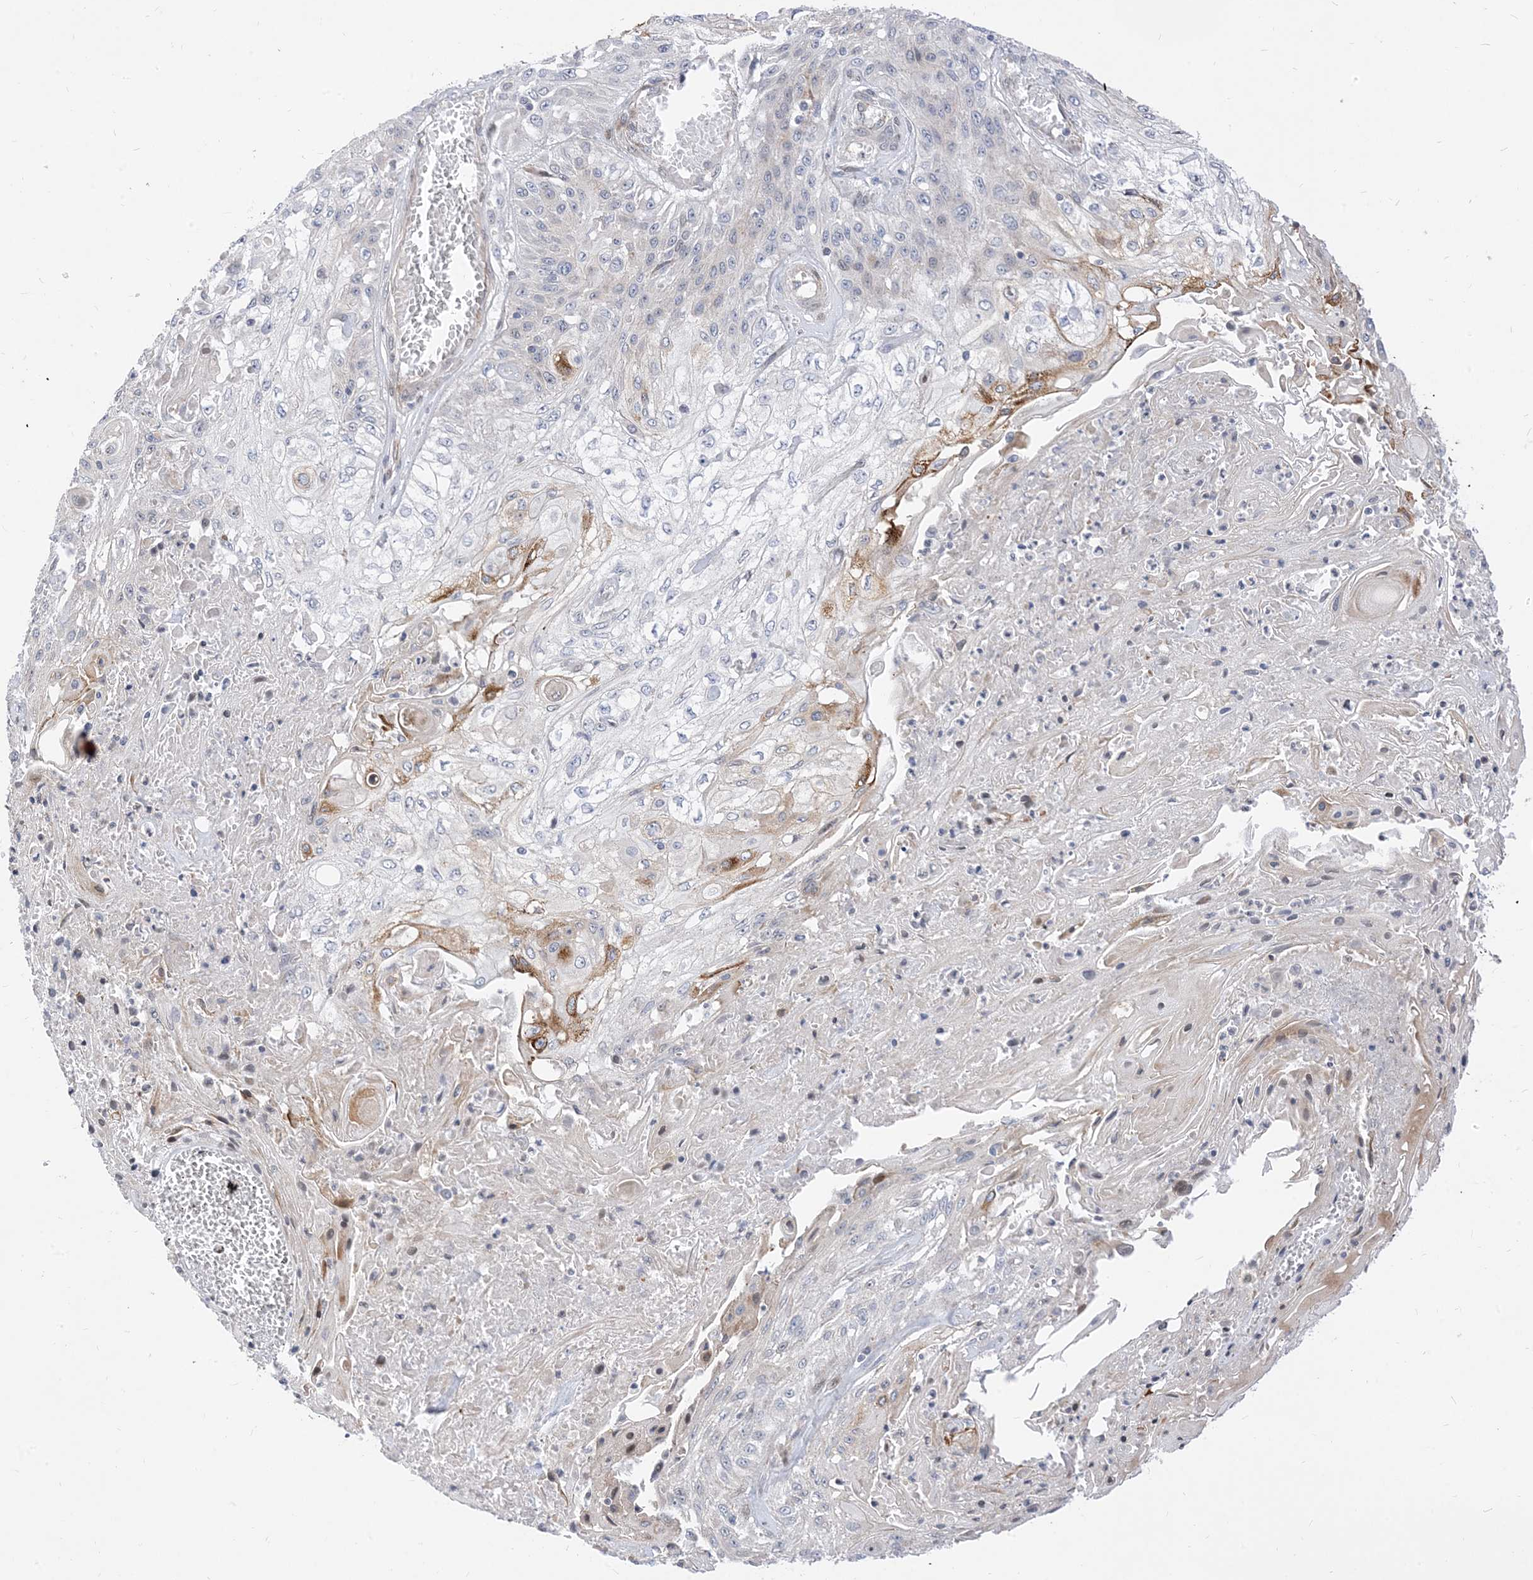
{"staining": {"intensity": "negative", "quantity": "none", "location": "none"}, "tissue": "skin cancer", "cell_type": "Tumor cells", "image_type": "cancer", "snomed": [{"axis": "morphology", "description": "Squamous cell carcinoma, NOS"}, {"axis": "morphology", "description": "Squamous cell carcinoma, metastatic, NOS"}, {"axis": "topography", "description": "Skin"}, {"axis": "topography", "description": "Lymph node"}], "caption": "A photomicrograph of human metastatic squamous cell carcinoma (skin) is negative for staining in tumor cells. (DAB (3,3'-diaminobenzidine) immunohistochemistry (IHC) visualized using brightfield microscopy, high magnification).", "gene": "TYSND1", "patient": {"sex": "male", "age": 75}}